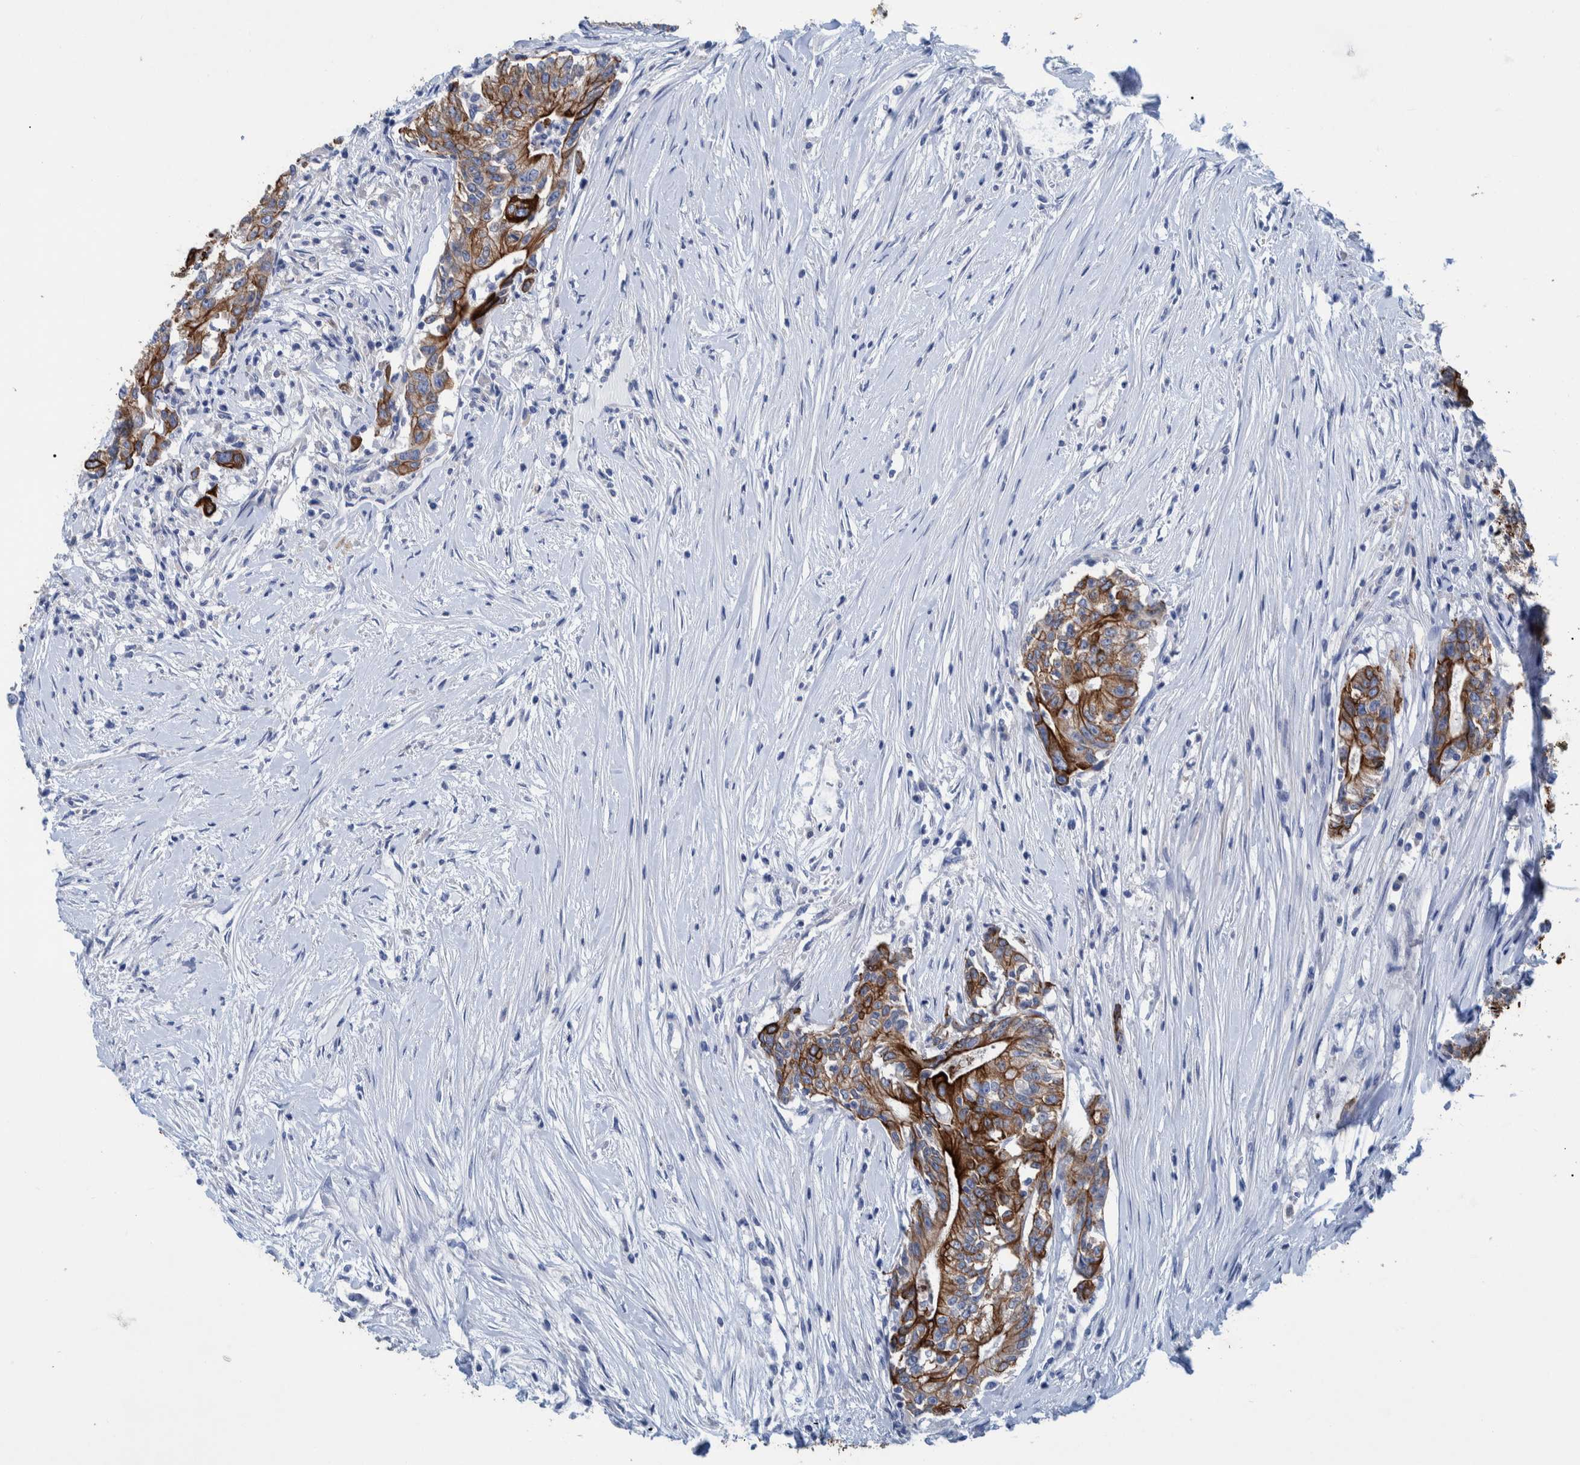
{"staining": {"intensity": "strong", "quantity": ">75%", "location": "cytoplasmic/membranous"}, "tissue": "colorectal cancer", "cell_type": "Tumor cells", "image_type": "cancer", "snomed": [{"axis": "morphology", "description": "Adenocarcinoma, NOS"}, {"axis": "topography", "description": "Colon"}], "caption": "IHC image of colorectal cancer (adenocarcinoma) stained for a protein (brown), which demonstrates high levels of strong cytoplasmic/membranous positivity in about >75% of tumor cells.", "gene": "MKS1", "patient": {"sex": "female", "age": 77}}